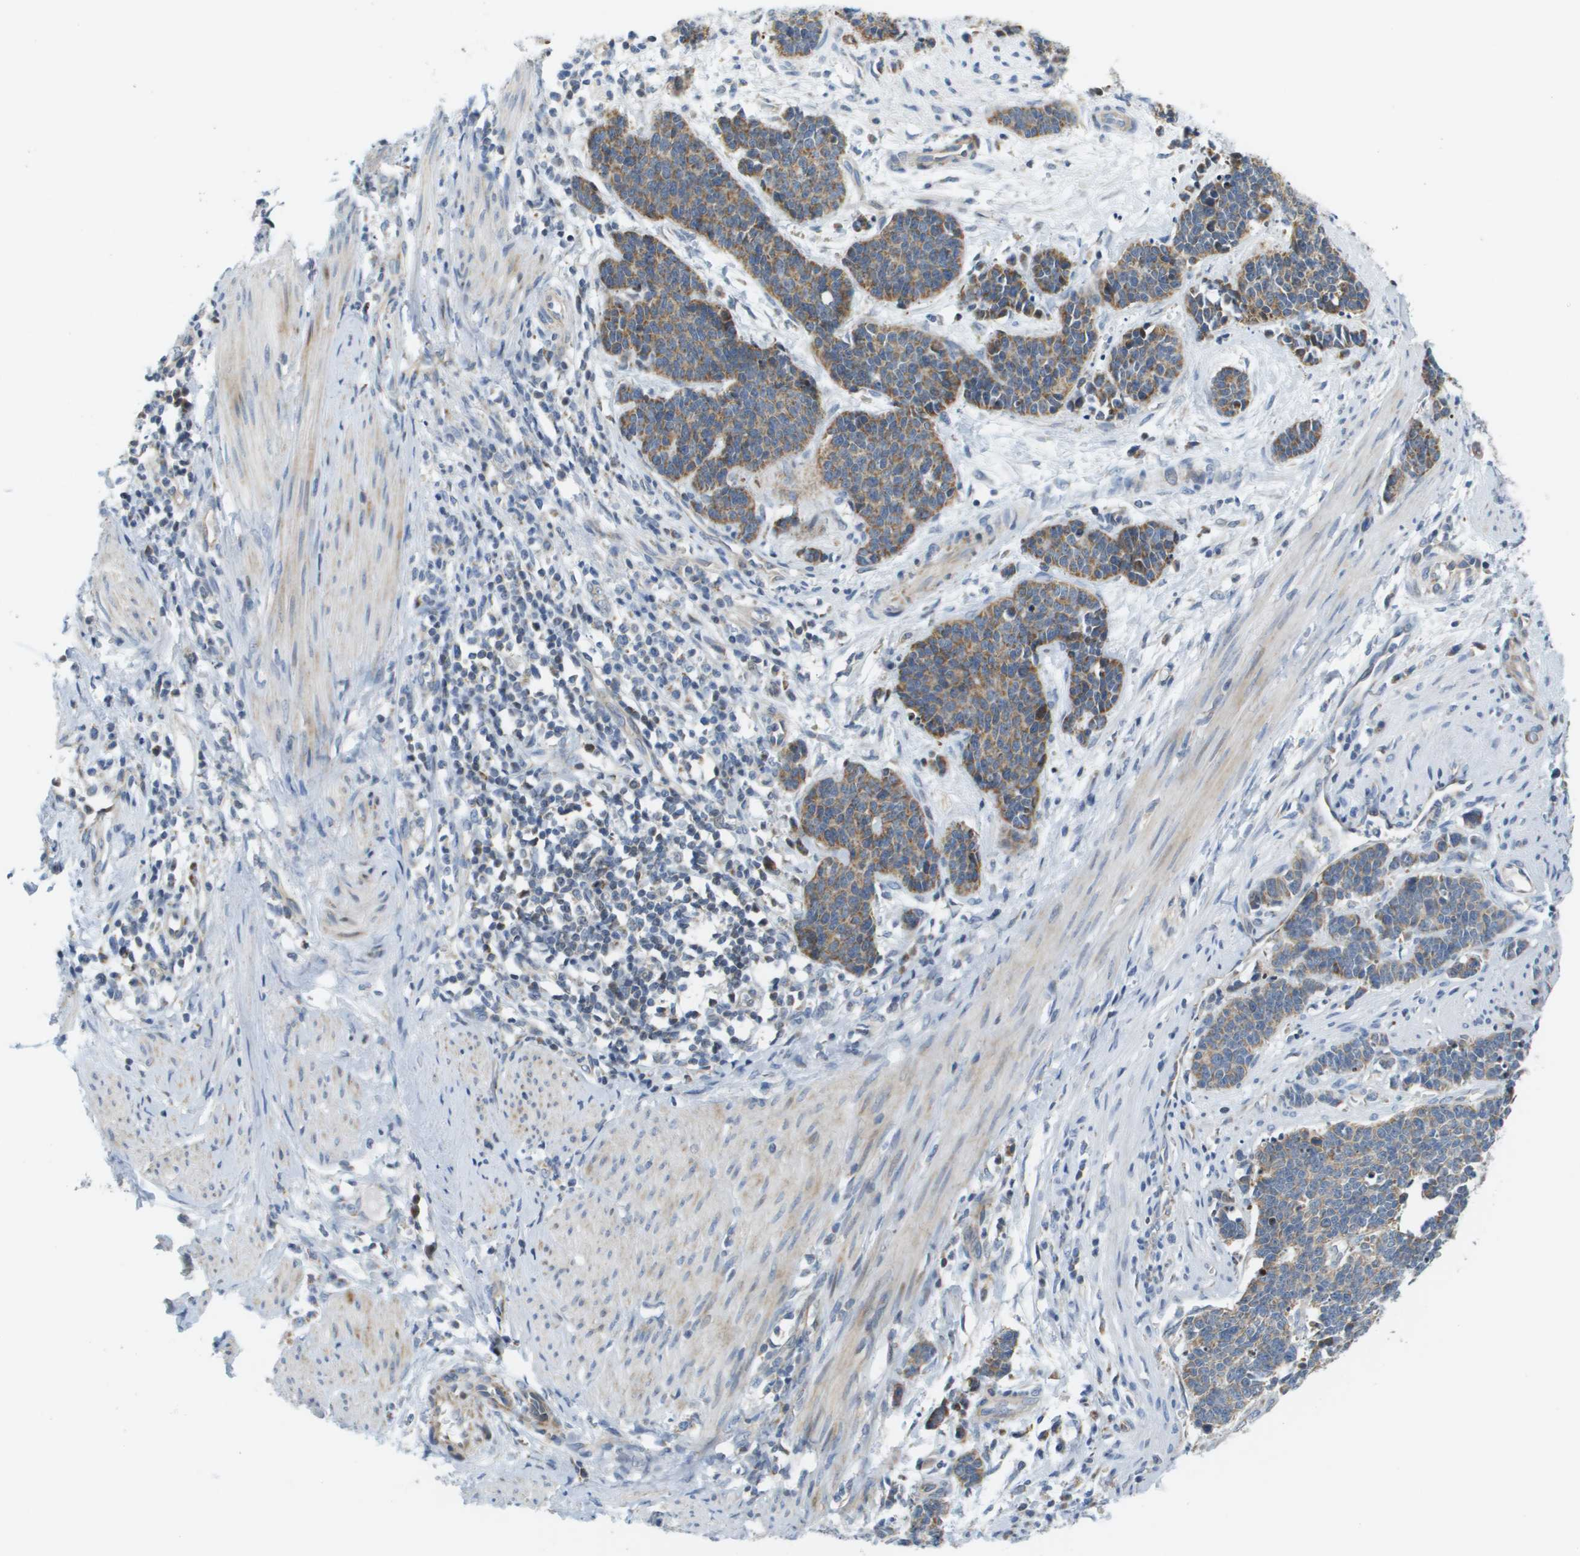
{"staining": {"intensity": "moderate", "quantity": ">75%", "location": "cytoplasmic/membranous"}, "tissue": "cervical cancer", "cell_type": "Tumor cells", "image_type": "cancer", "snomed": [{"axis": "morphology", "description": "Squamous cell carcinoma, NOS"}, {"axis": "topography", "description": "Cervix"}], "caption": "Approximately >75% of tumor cells in squamous cell carcinoma (cervical) show moderate cytoplasmic/membranous protein staining as visualized by brown immunohistochemical staining.", "gene": "KRT23", "patient": {"sex": "female", "age": 35}}